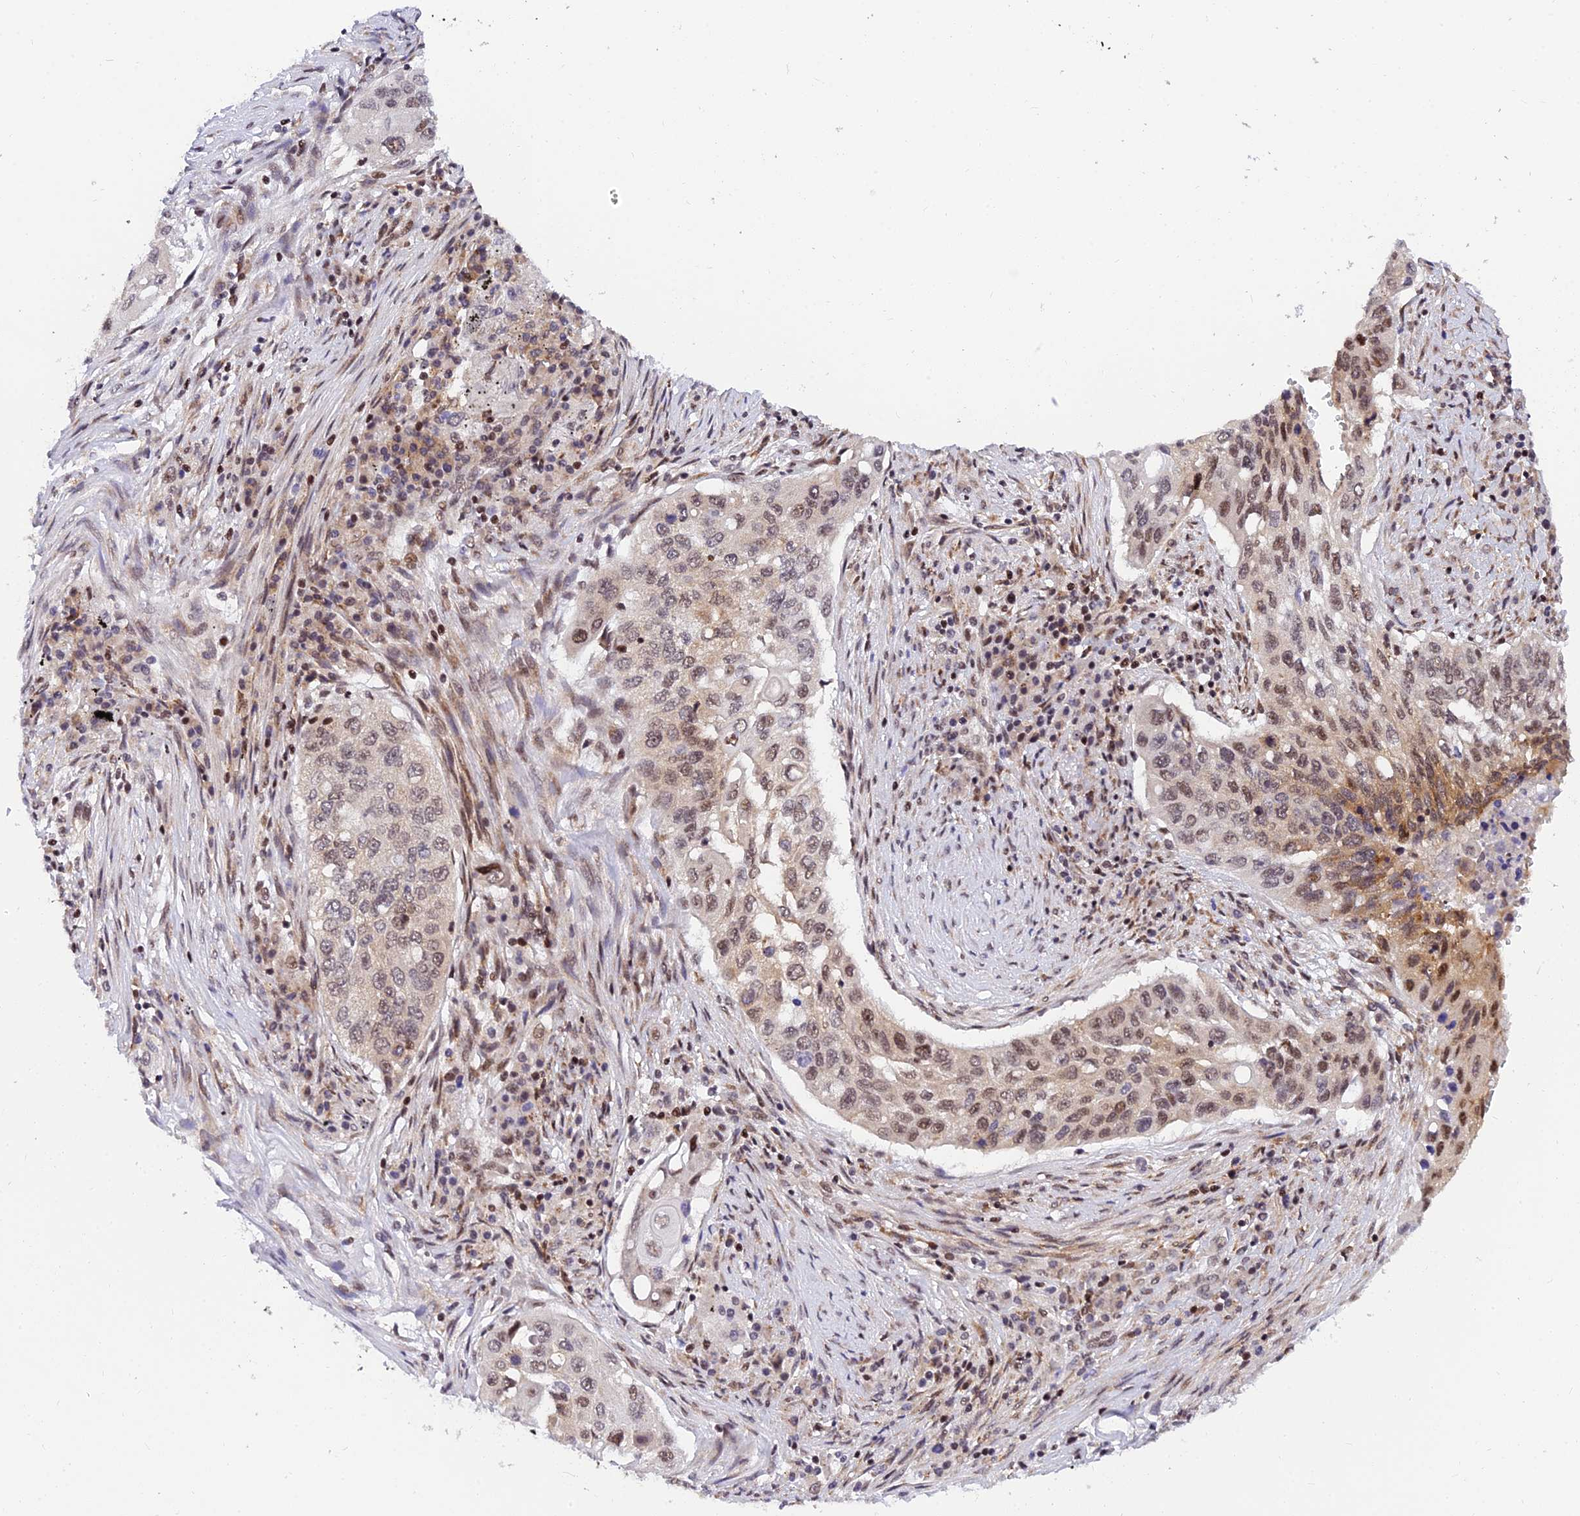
{"staining": {"intensity": "moderate", "quantity": ">75%", "location": "nuclear"}, "tissue": "lung cancer", "cell_type": "Tumor cells", "image_type": "cancer", "snomed": [{"axis": "morphology", "description": "Squamous cell carcinoma, NOS"}, {"axis": "topography", "description": "Lung"}], "caption": "Protein expression analysis of human squamous cell carcinoma (lung) reveals moderate nuclear positivity in about >75% of tumor cells.", "gene": "USP22", "patient": {"sex": "female", "age": 63}}